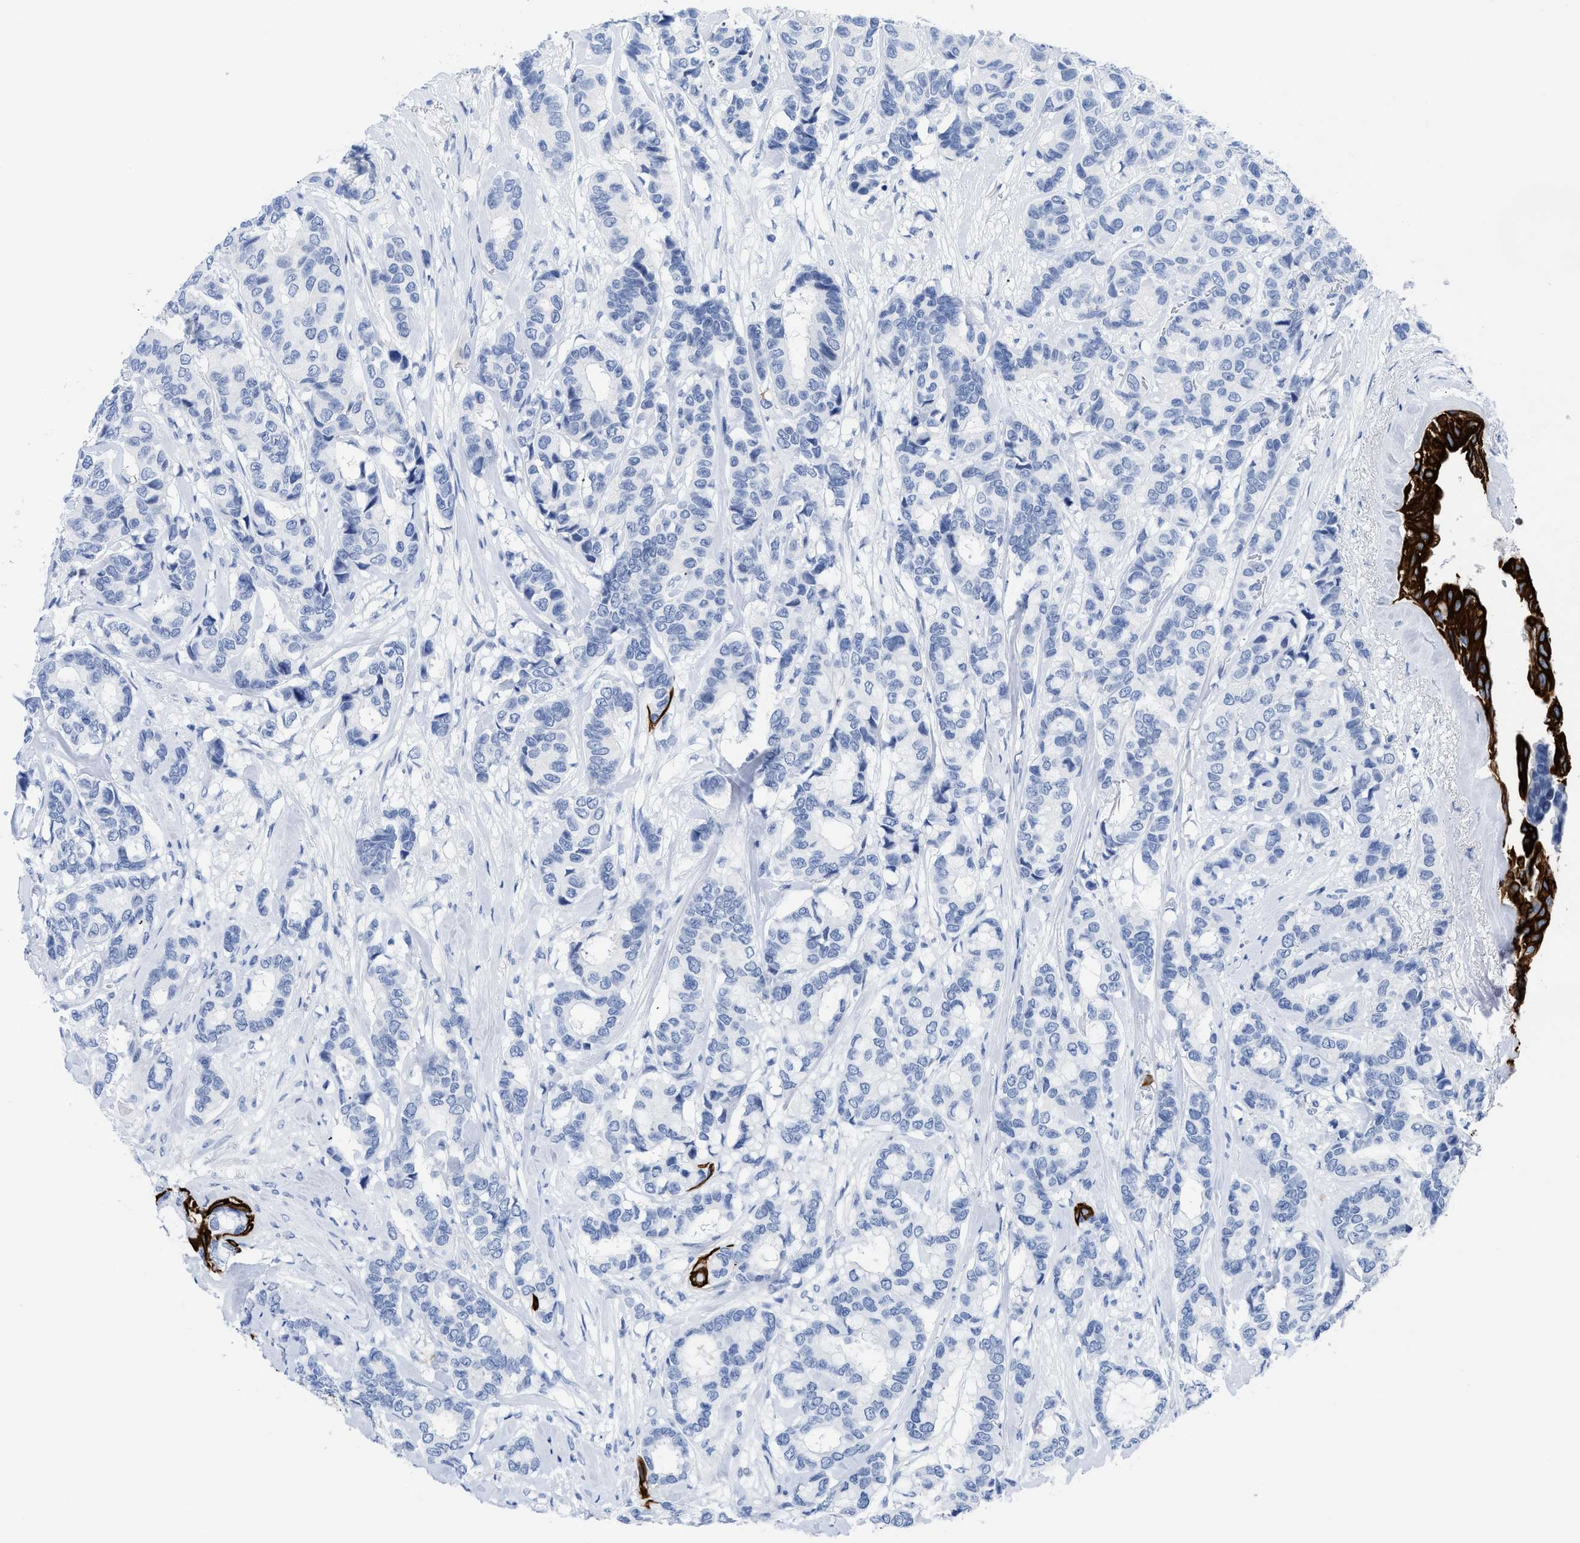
{"staining": {"intensity": "negative", "quantity": "none", "location": "none"}, "tissue": "breast cancer", "cell_type": "Tumor cells", "image_type": "cancer", "snomed": [{"axis": "morphology", "description": "Duct carcinoma"}, {"axis": "topography", "description": "Breast"}], "caption": "Tumor cells are negative for brown protein staining in breast cancer.", "gene": "DUSP26", "patient": {"sex": "female", "age": 87}}